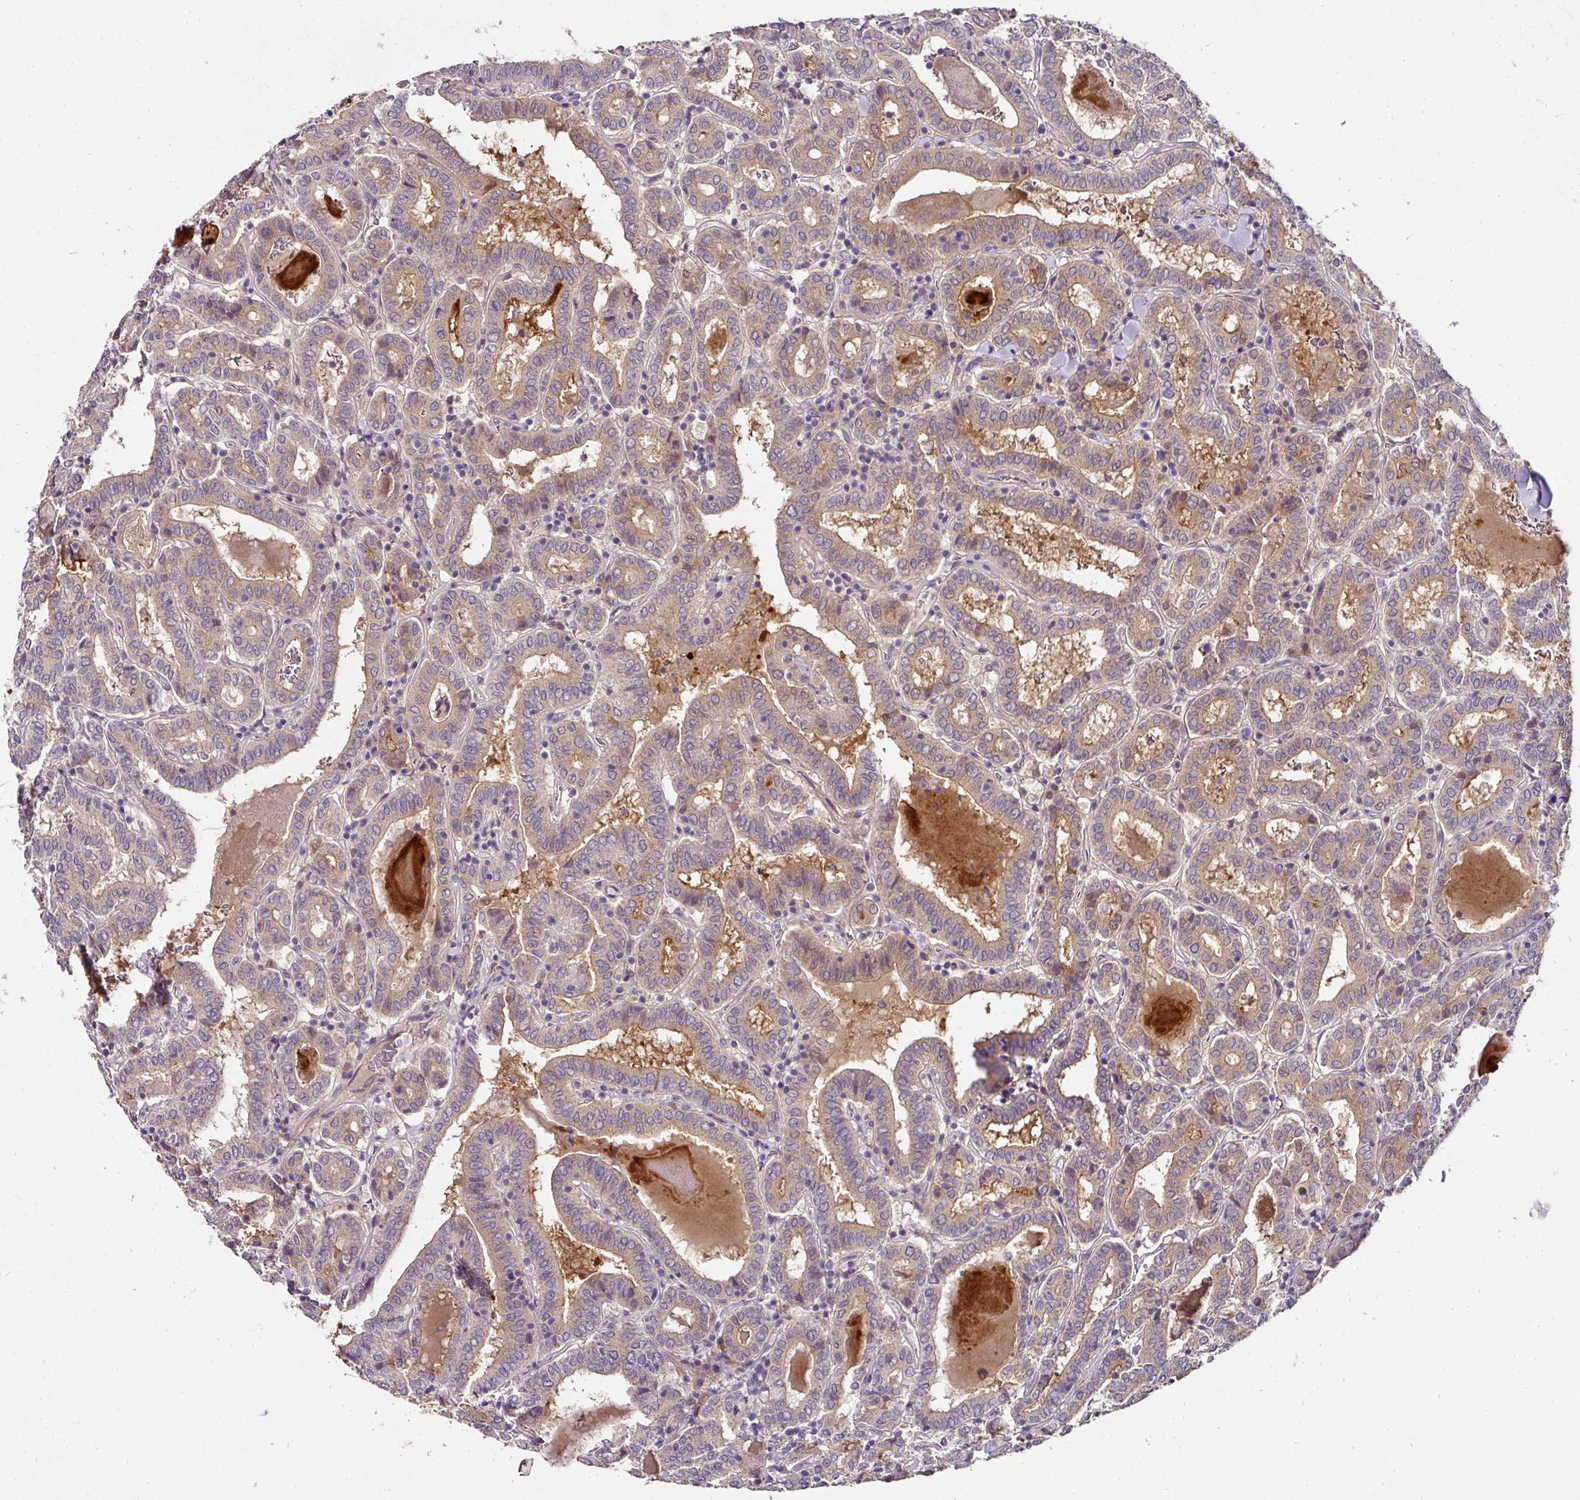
{"staining": {"intensity": "moderate", "quantity": ">75%", "location": "cytoplasmic/membranous"}, "tissue": "thyroid cancer", "cell_type": "Tumor cells", "image_type": "cancer", "snomed": [{"axis": "morphology", "description": "Papillary adenocarcinoma, NOS"}, {"axis": "topography", "description": "Thyroid gland"}], "caption": "This micrograph shows thyroid papillary adenocarcinoma stained with immunohistochemistry (IHC) to label a protein in brown. The cytoplasmic/membranous of tumor cells show moderate positivity for the protein. Nuclei are counter-stained blue.", "gene": "SKIC2", "patient": {"sex": "female", "age": 72}}